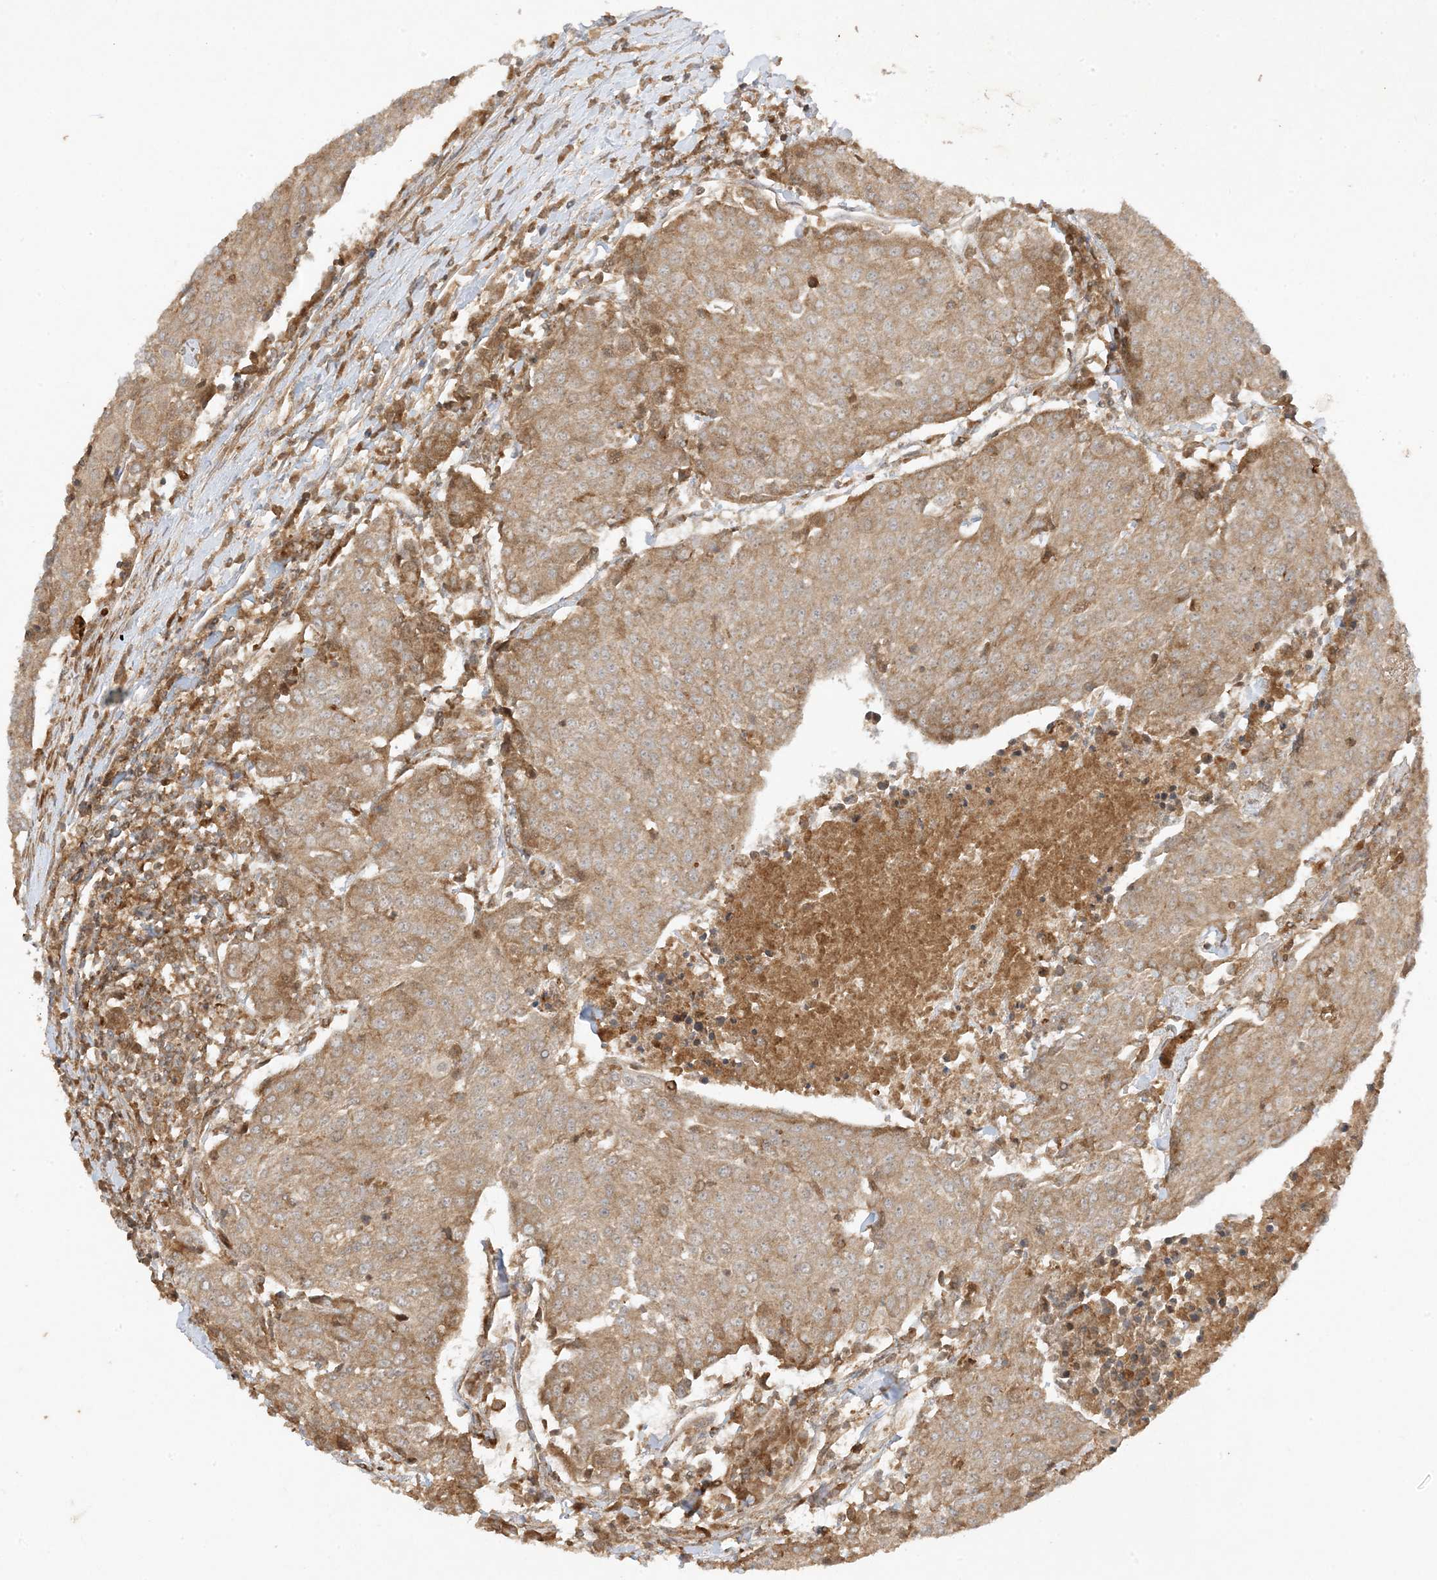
{"staining": {"intensity": "moderate", "quantity": ">75%", "location": "cytoplasmic/membranous"}, "tissue": "urothelial cancer", "cell_type": "Tumor cells", "image_type": "cancer", "snomed": [{"axis": "morphology", "description": "Urothelial carcinoma, High grade"}, {"axis": "topography", "description": "Urinary bladder"}], "caption": "This micrograph demonstrates immunohistochemistry staining of human high-grade urothelial carcinoma, with medium moderate cytoplasmic/membranous positivity in about >75% of tumor cells.", "gene": "XRN1", "patient": {"sex": "female", "age": 85}}